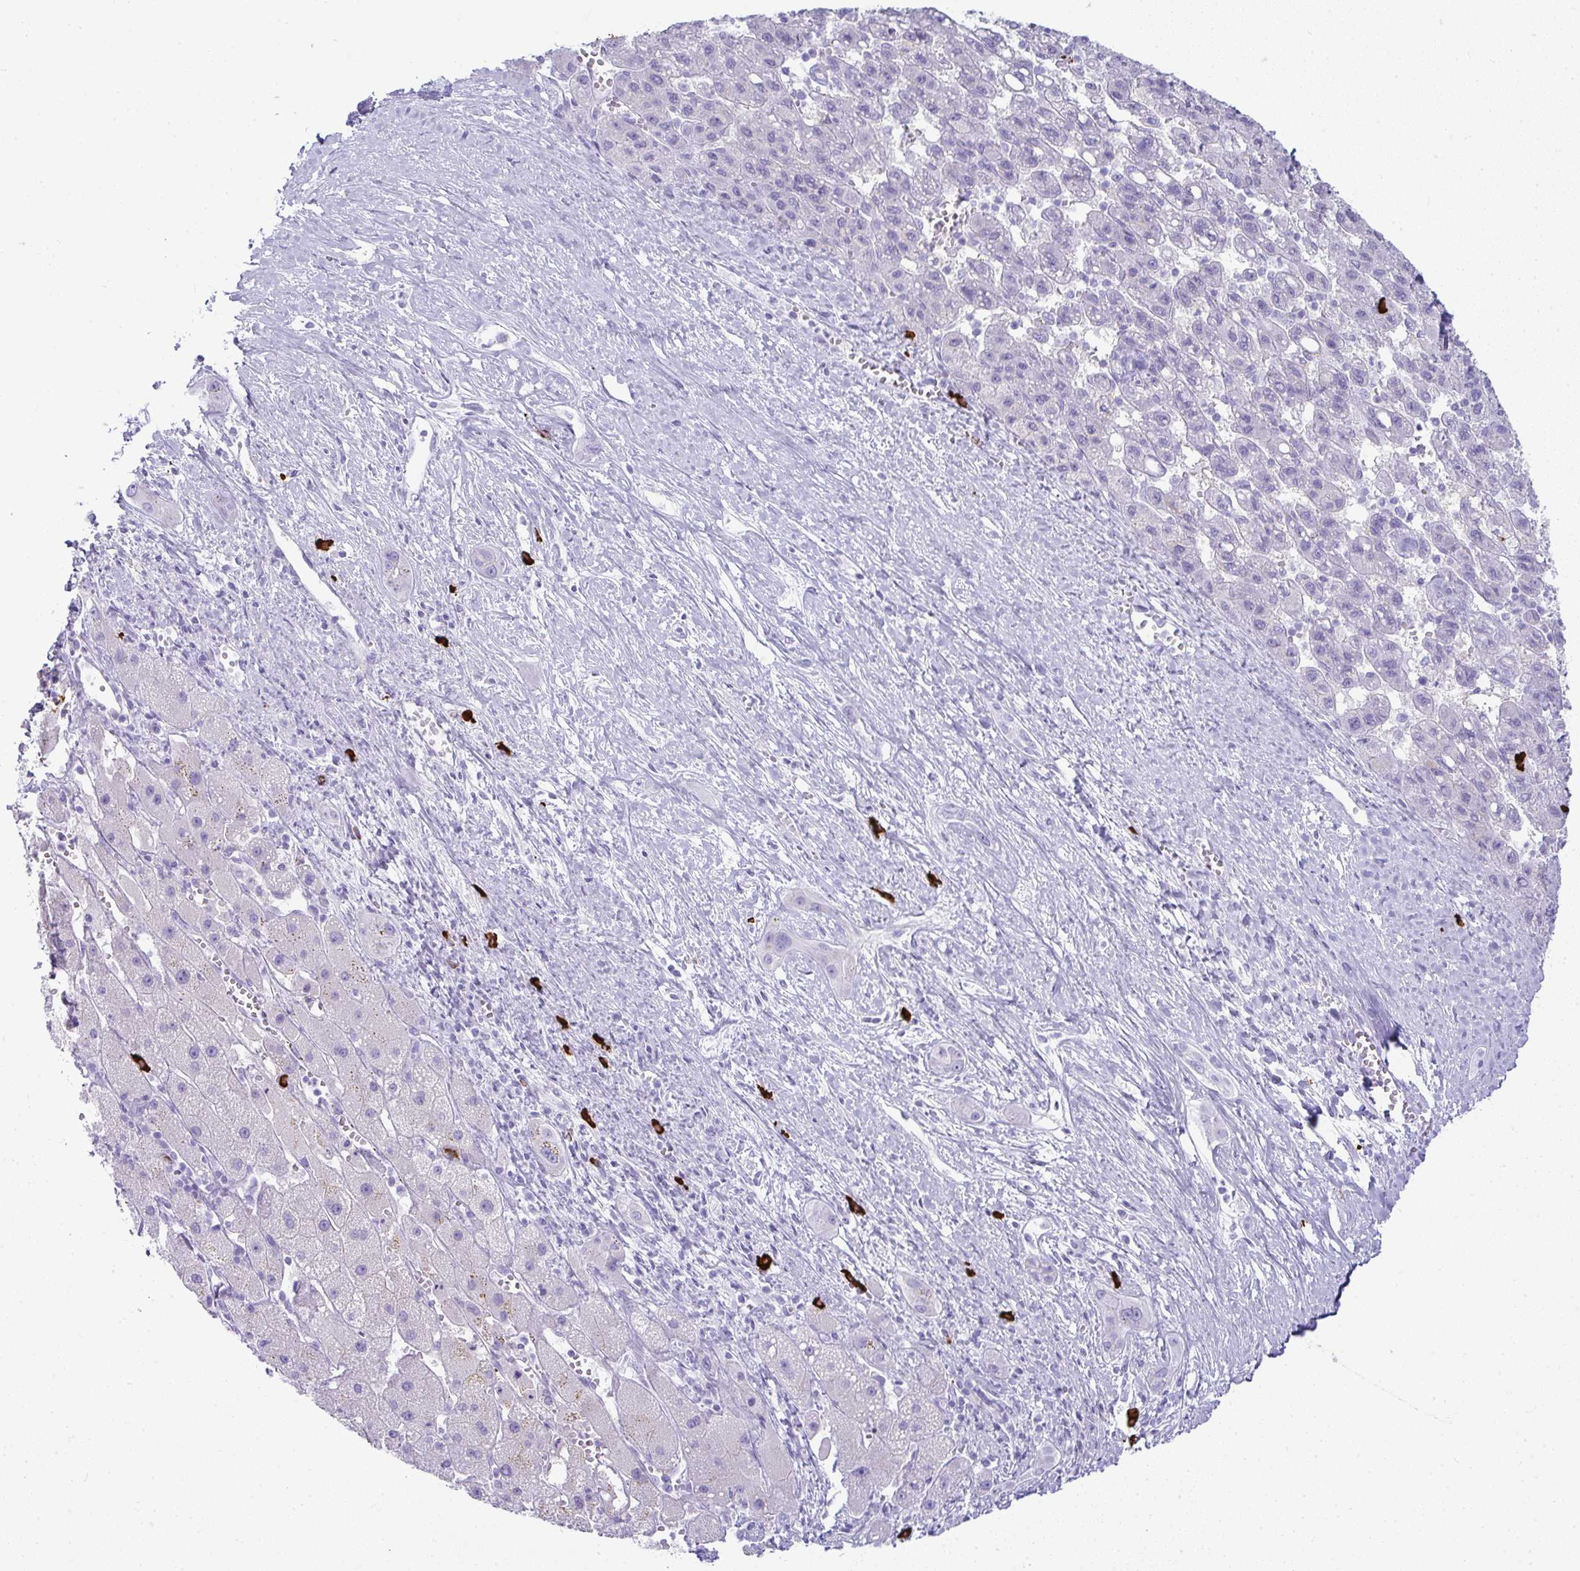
{"staining": {"intensity": "negative", "quantity": "none", "location": "none"}, "tissue": "liver cancer", "cell_type": "Tumor cells", "image_type": "cancer", "snomed": [{"axis": "morphology", "description": "Carcinoma, Hepatocellular, NOS"}, {"axis": "topography", "description": "Liver"}], "caption": "Tumor cells show no significant staining in liver cancer (hepatocellular carcinoma).", "gene": "CDADC1", "patient": {"sex": "female", "age": 82}}